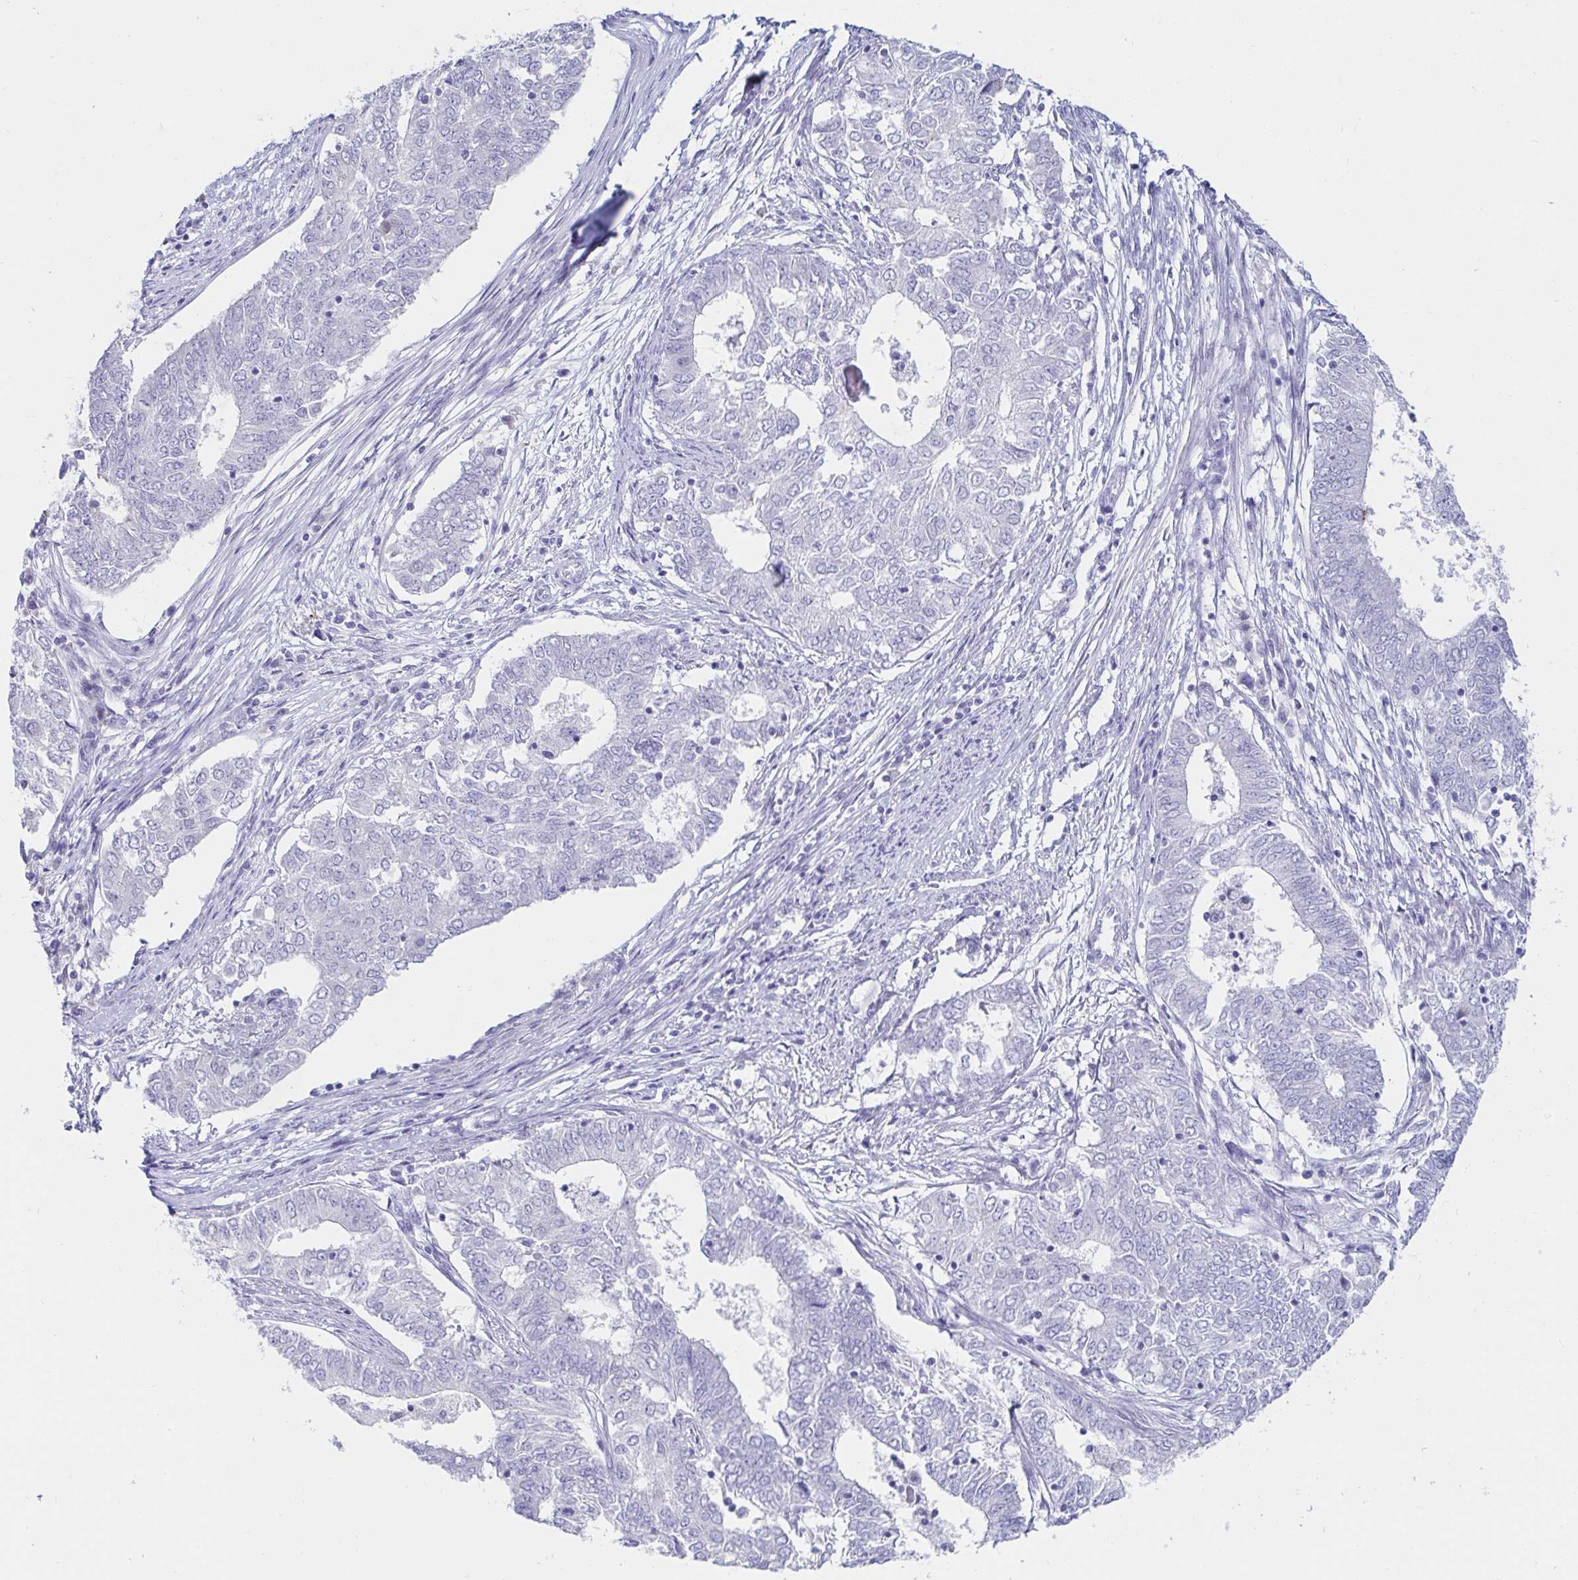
{"staining": {"intensity": "negative", "quantity": "none", "location": "none"}, "tissue": "endometrial cancer", "cell_type": "Tumor cells", "image_type": "cancer", "snomed": [{"axis": "morphology", "description": "Adenocarcinoma, NOS"}, {"axis": "topography", "description": "Endometrium"}], "caption": "IHC photomicrograph of endometrial adenocarcinoma stained for a protein (brown), which exhibits no staining in tumor cells.", "gene": "C4orf17", "patient": {"sex": "female", "age": 62}}